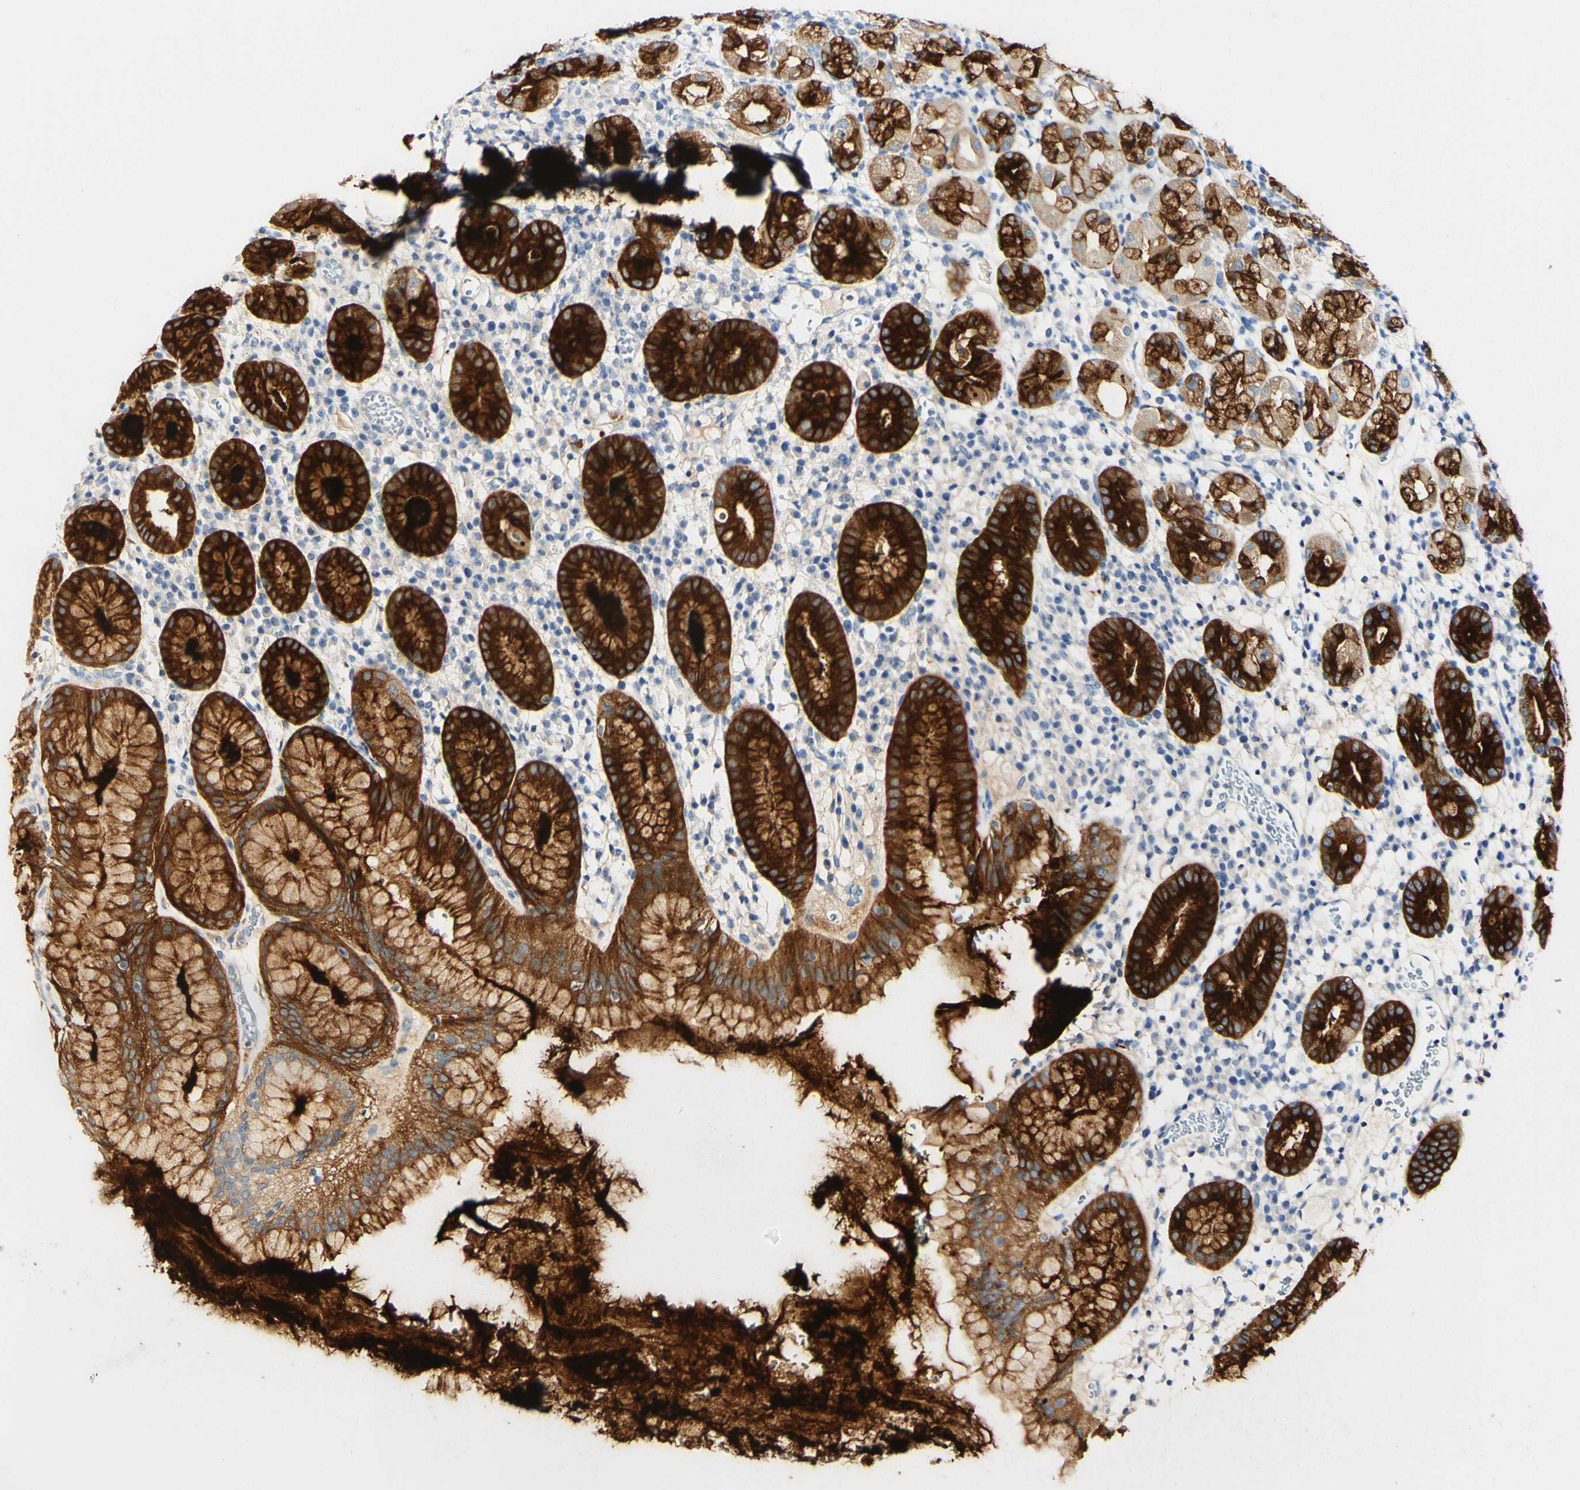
{"staining": {"intensity": "strong", "quantity": ">75%", "location": "cytoplasmic/membranous"}, "tissue": "stomach", "cell_type": "Glandular cells", "image_type": "normal", "snomed": [{"axis": "morphology", "description": "Normal tissue, NOS"}, {"axis": "topography", "description": "Stomach"}, {"axis": "topography", "description": "Stomach, lower"}], "caption": "The micrograph exhibits immunohistochemical staining of benign stomach. There is strong cytoplasmic/membranous staining is seen in approximately >75% of glandular cells.", "gene": "PIGR", "patient": {"sex": "female", "age": 75}}